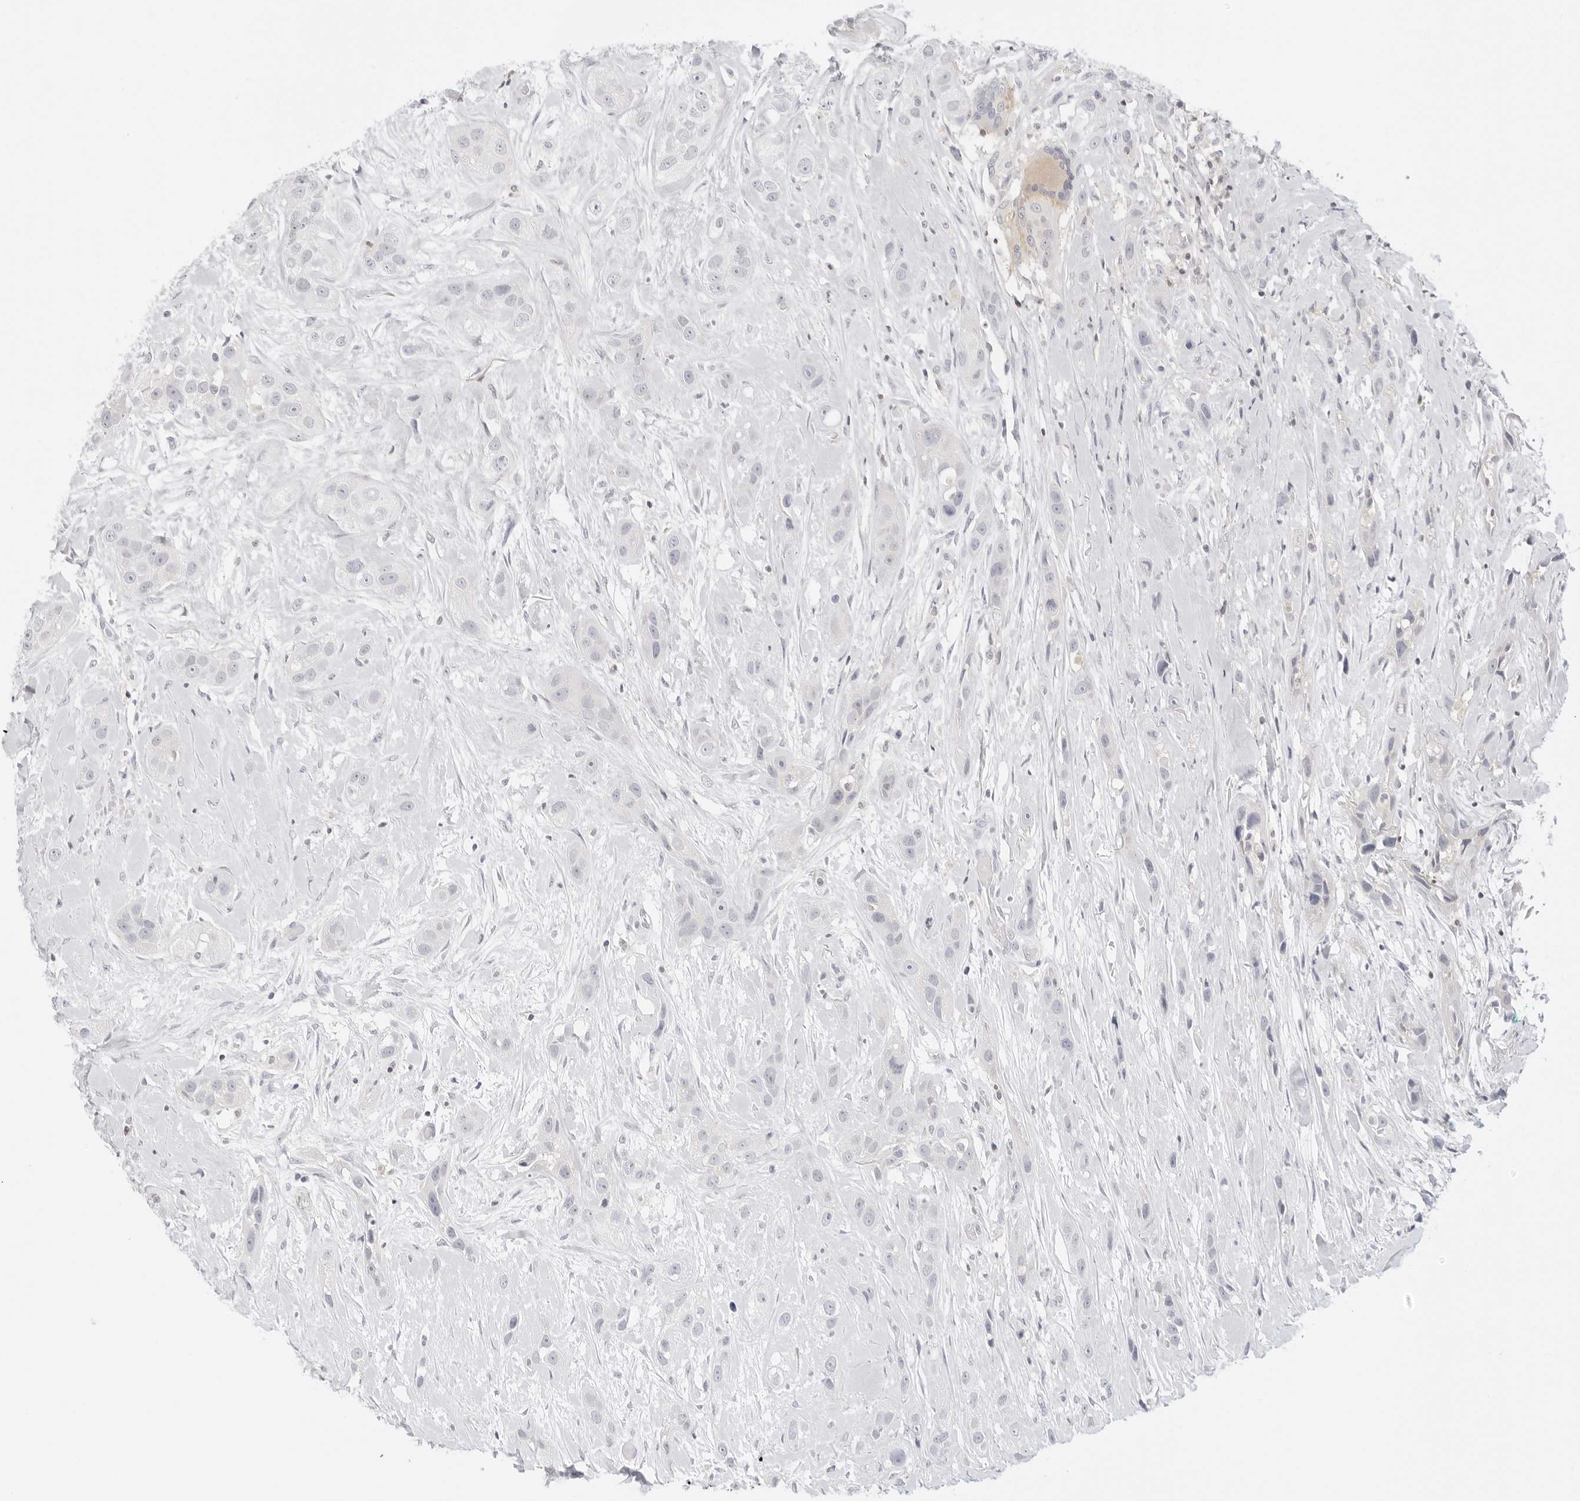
{"staining": {"intensity": "negative", "quantity": "none", "location": "none"}, "tissue": "head and neck cancer", "cell_type": "Tumor cells", "image_type": "cancer", "snomed": [{"axis": "morphology", "description": "Normal tissue, NOS"}, {"axis": "morphology", "description": "Squamous cell carcinoma, NOS"}, {"axis": "topography", "description": "Skeletal muscle"}, {"axis": "topography", "description": "Head-Neck"}], "caption": "There is no significant expression in tumor cells of head and neck squamous cell carcinoma. Brightfield microscopy of immunohistochemistry stained with DAB (3,3'-diaminobenzidine) (brown) and hematoxylin (blue), captured at high magnification.", "gene": "TNFRSF14", "patient": {"sex": "male", "age": 51}}